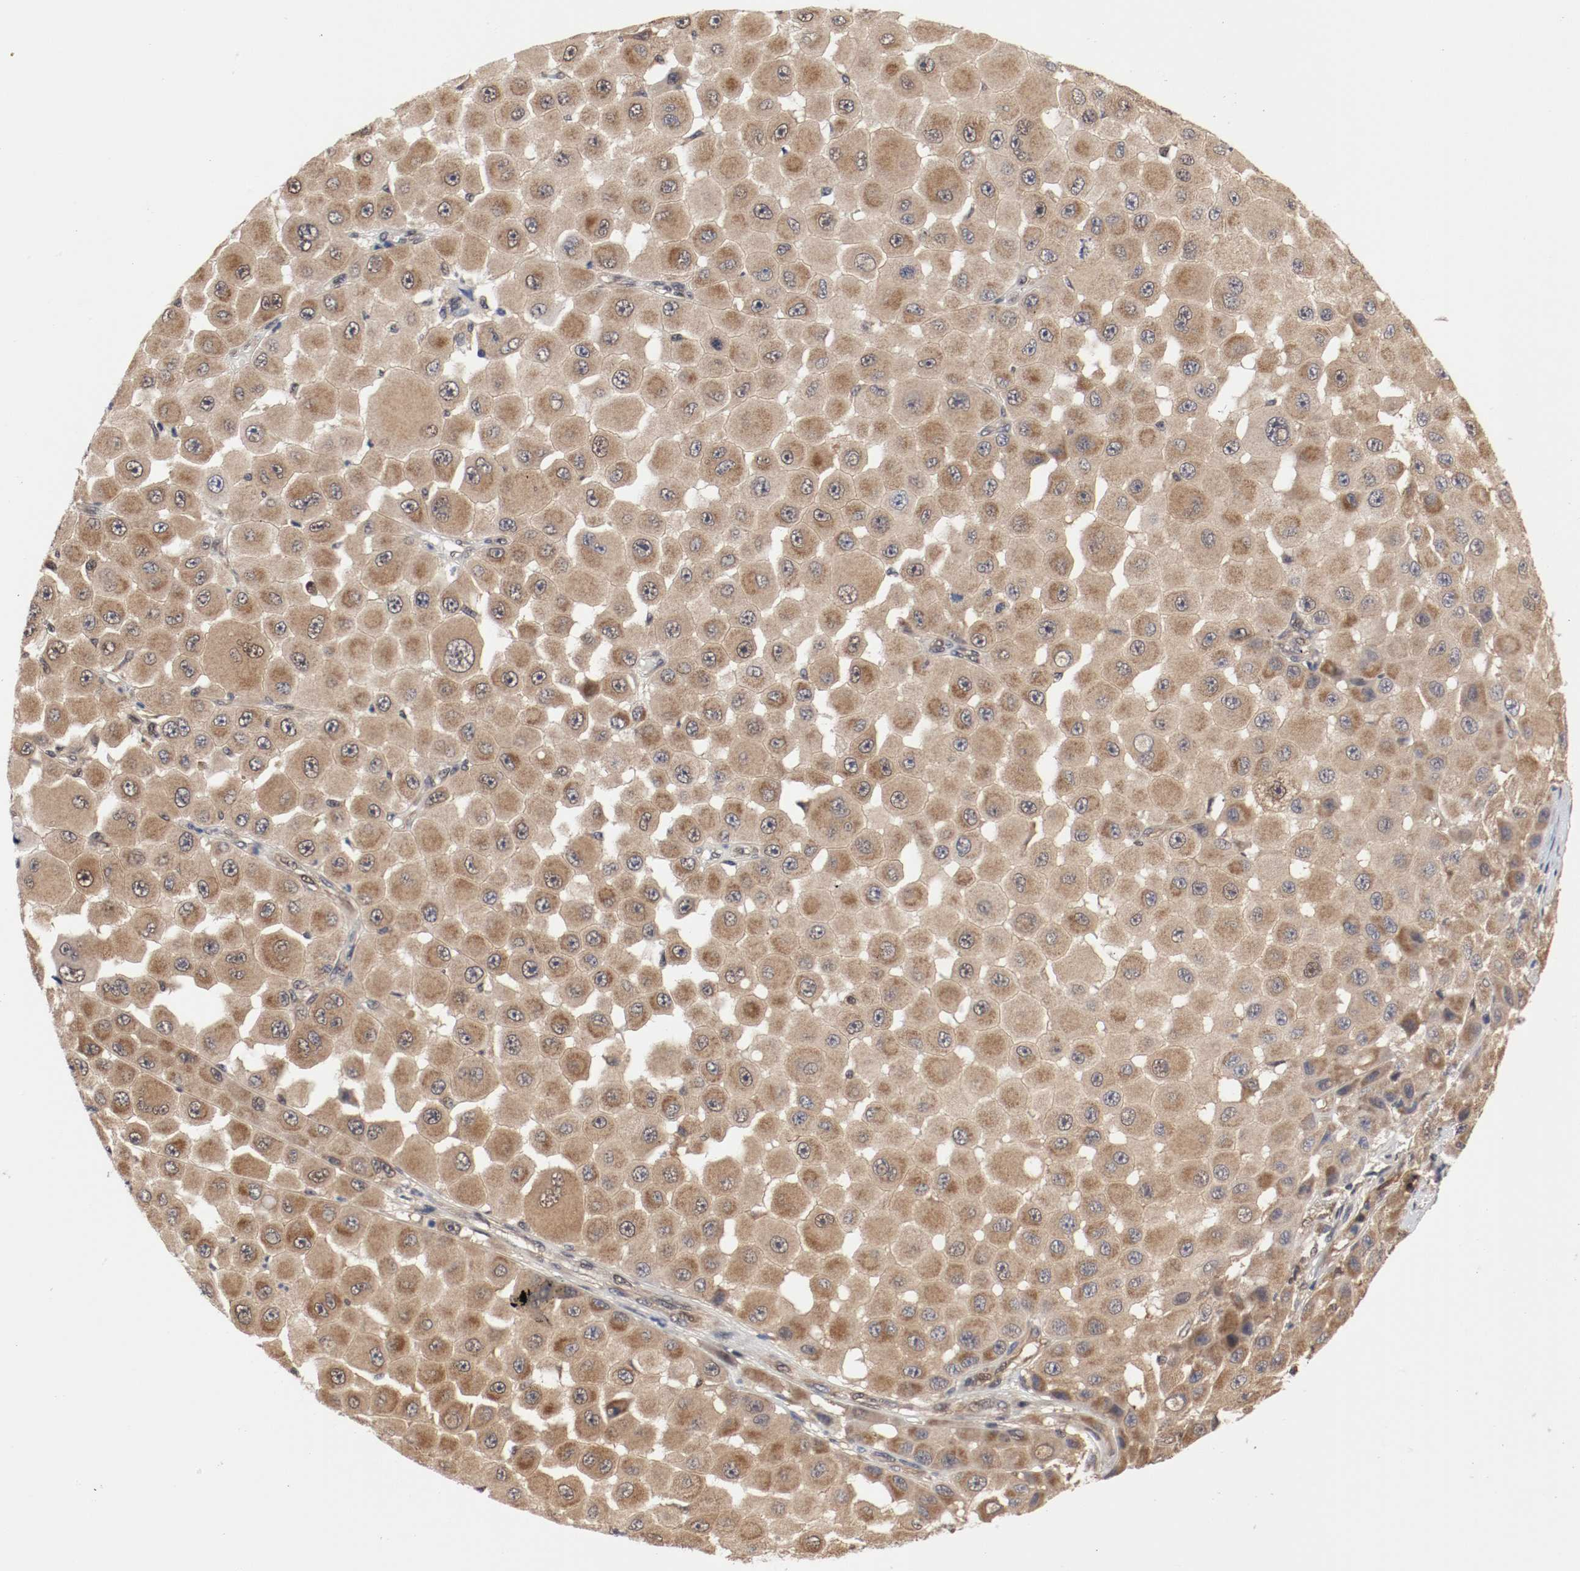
{"staining": {"intensity": "moderate", "quantity": ">75%", "location": "cytoplasmic/membranous"}, "tissue": "melanoma", "cell_type": "Tumor cells", "image_type": "cancer", "snomed": [{"axis": "morphology", "description": "Malignant melanoma, NOS"}, {"axis": "topography", "description": "Skin"}], "caption": "DAB (3,3'-diaminobenzidine) immunohistochemical staining of human melanoma reveals moderate cytoplasmic/membranous protein staining in about >75% of tumor cells.", "gene": "AFG3L2", "patient": {"sex": "female", "age": 81}}